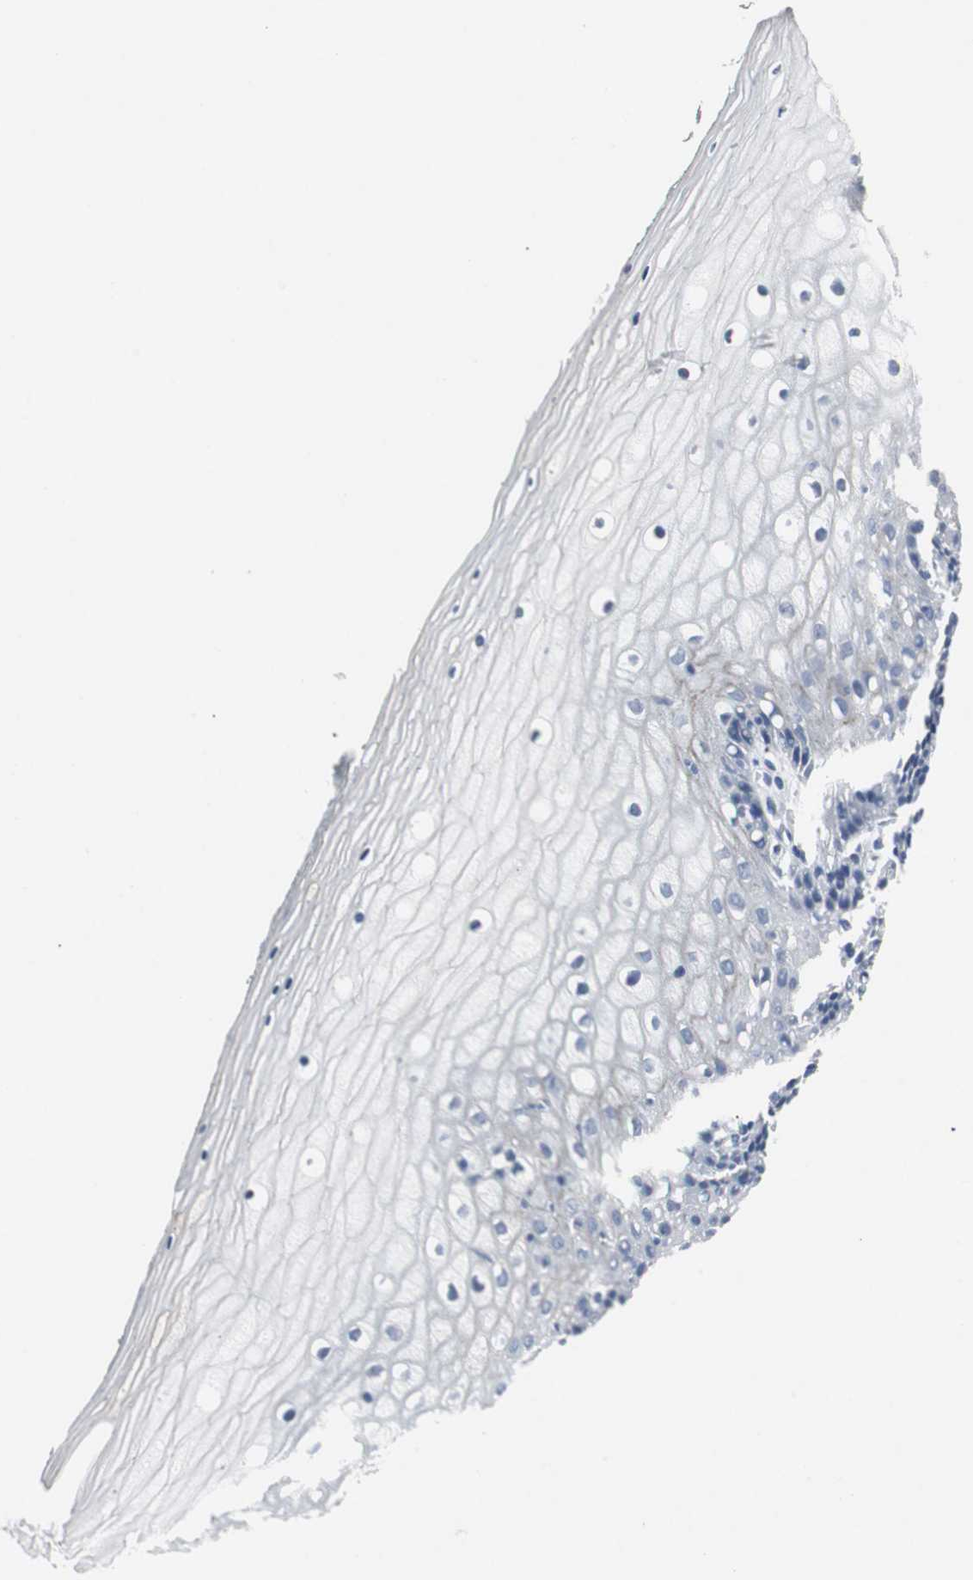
{"staining": {"intensity": "moderate", "quantity": "<25%", "location": "cytoplasmic/membranous"}, "tissue": "vagina", "cell_type": "Squamous epithelial cells", "image_type": "normal", "snomed": [{"axis": "morphology", "description": "Normal tissue, NOS"}, {"axis": "topography", "description": "Vagina"}], "caption": "Immunohistochemical staining of unremarkable human vagina exhibits moderate cytoplasmic/membranous protein expression in approximately <25% of squamous epithelial cells. (DAB (3,3'-diaminobenzidine) IHC, brown staining for protein, blue staining for nuclei).", "gene": "LRP2", "patient": {"sex": "female", "age": 46}}